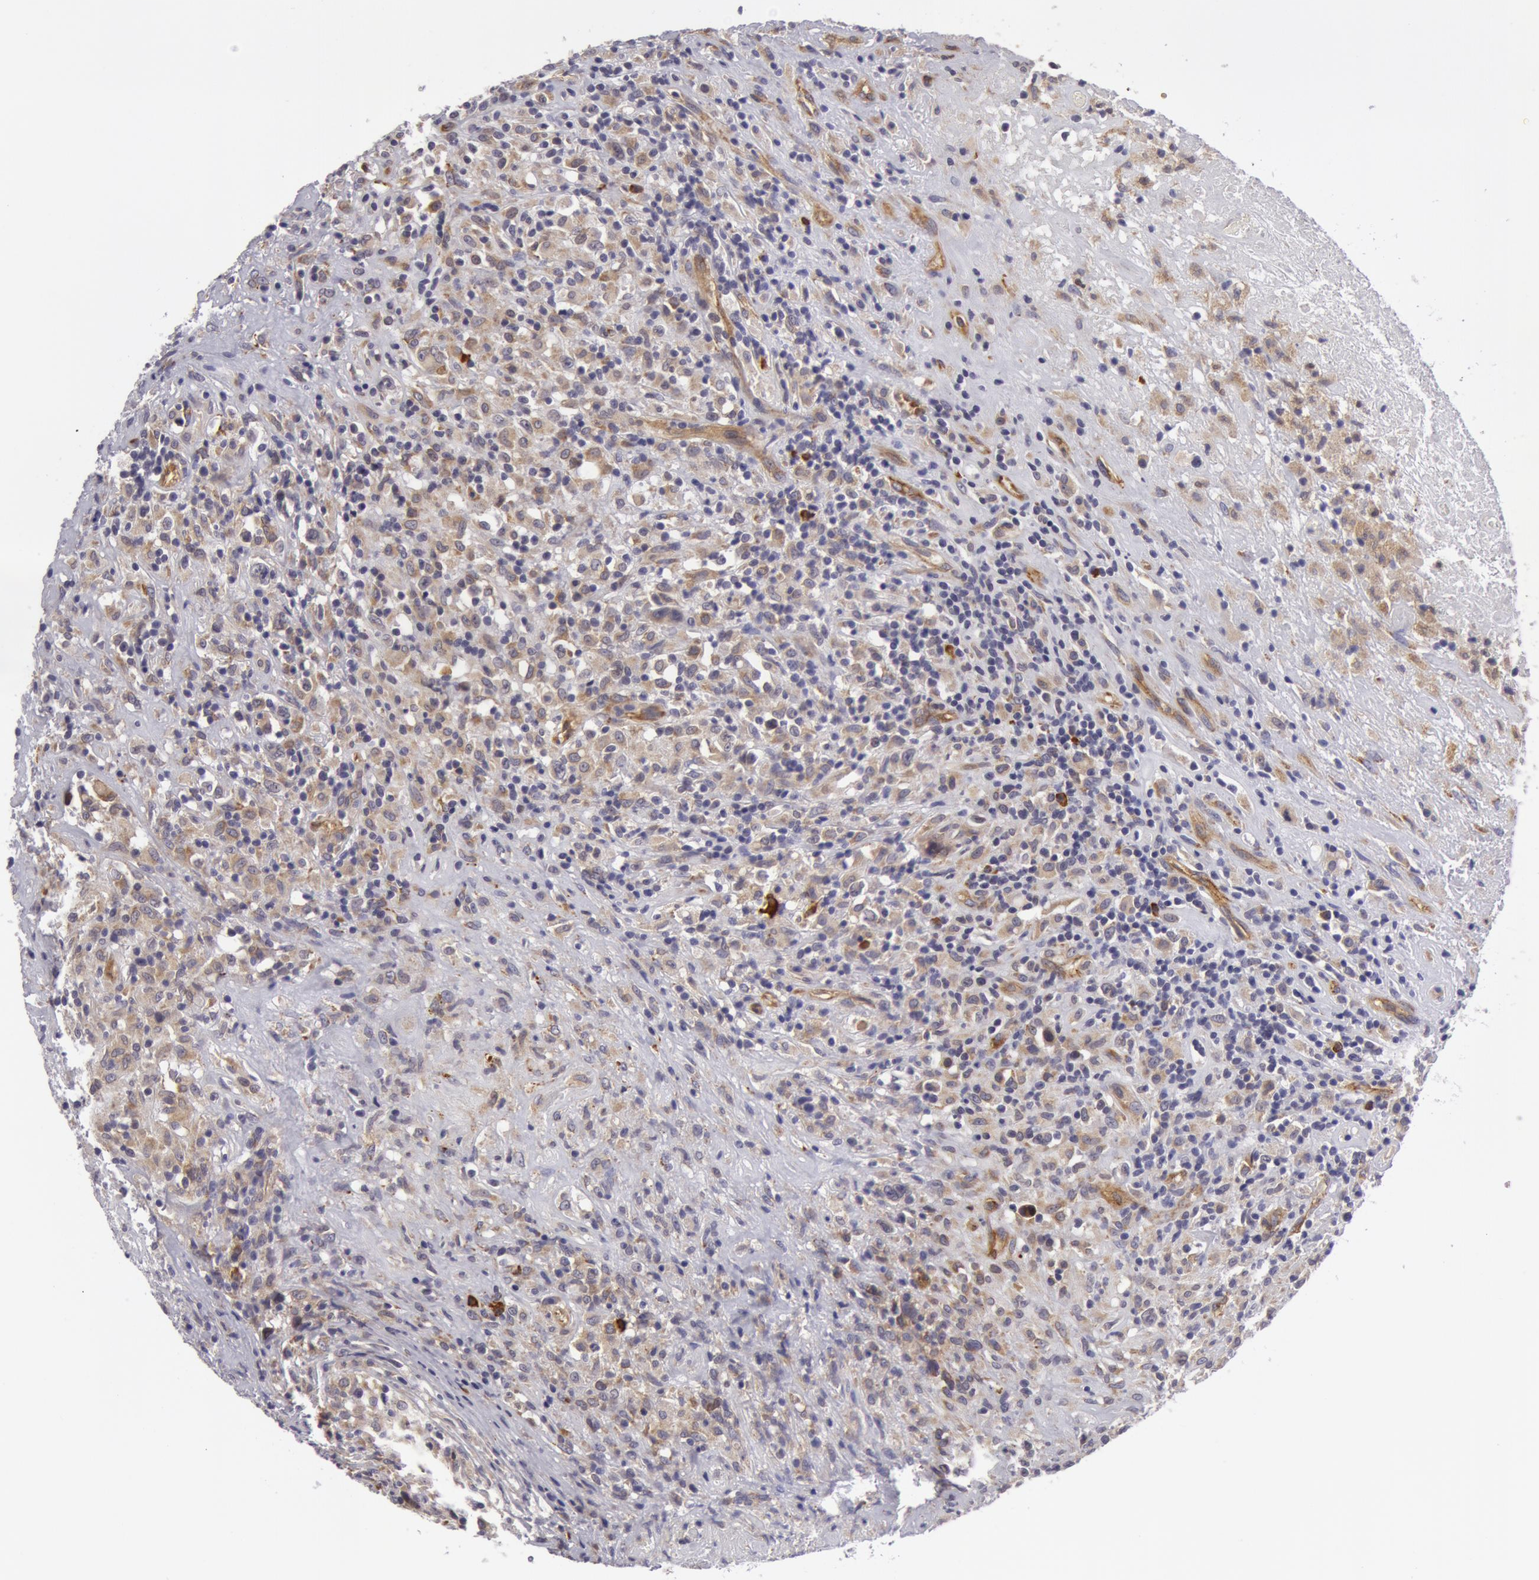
{"staining": {"intensity": "weak", "quantity": "<25%", "location": "cytoplasmic/membranous"}, "tissue": "lymphoma", "cell_type": "Tumor cells", "image_type": "cancer", "snomed": [{"axis": "morphology", "description": "Hodgkin's disease, NOS"}, {"axis": "topography", "description": "Lymph node"}], "caption": "Immunohistochemical staining of lymphoma demonstrates no significant expression in tumor cells.", "gene": "IL23A", "patient": {"sex": "male", "age": 46}}